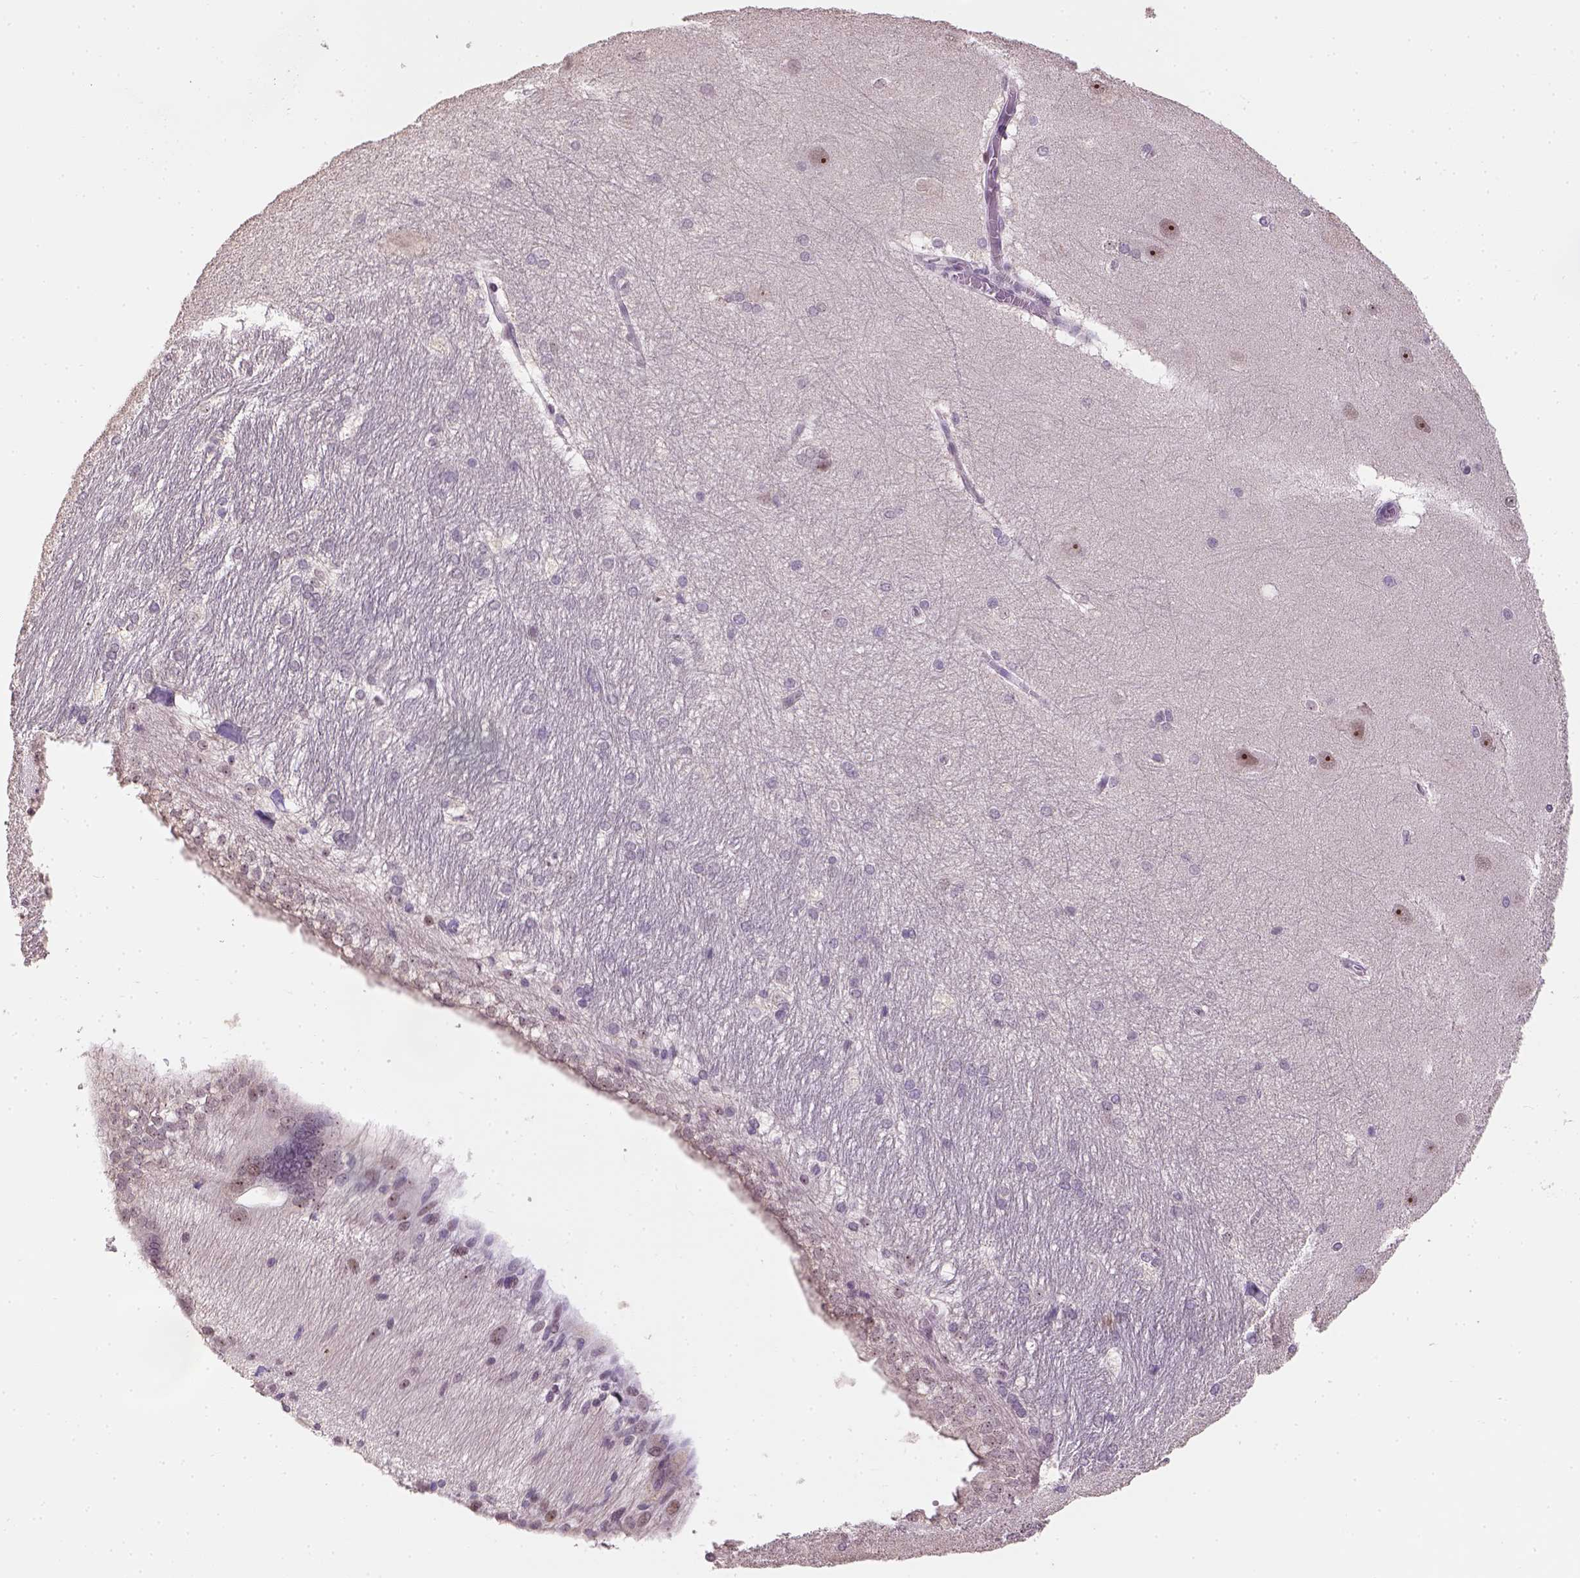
{"staining": {"intensity": "negative", "quantity": "none", "location": "none"}, "tissue": "hippocampus", "cell_type": "Glial cells", "image_type": "normal", "snomed": [{"axis": "morphology", "description": "Normal tissue, NOS"}, {"axis": "topography", "description": "Cerebral cortex"}, {"axis": "topography", "description": "Hippocampus"}], "caption": "Immunohistochemical staining of unremarkable hippocampus reveals no significant expression in glial cells. (DAB immunohistochemistry (IHC), high magnification).", "gene": "DDX50", "patient": {"sex": "female", "age": 19}}